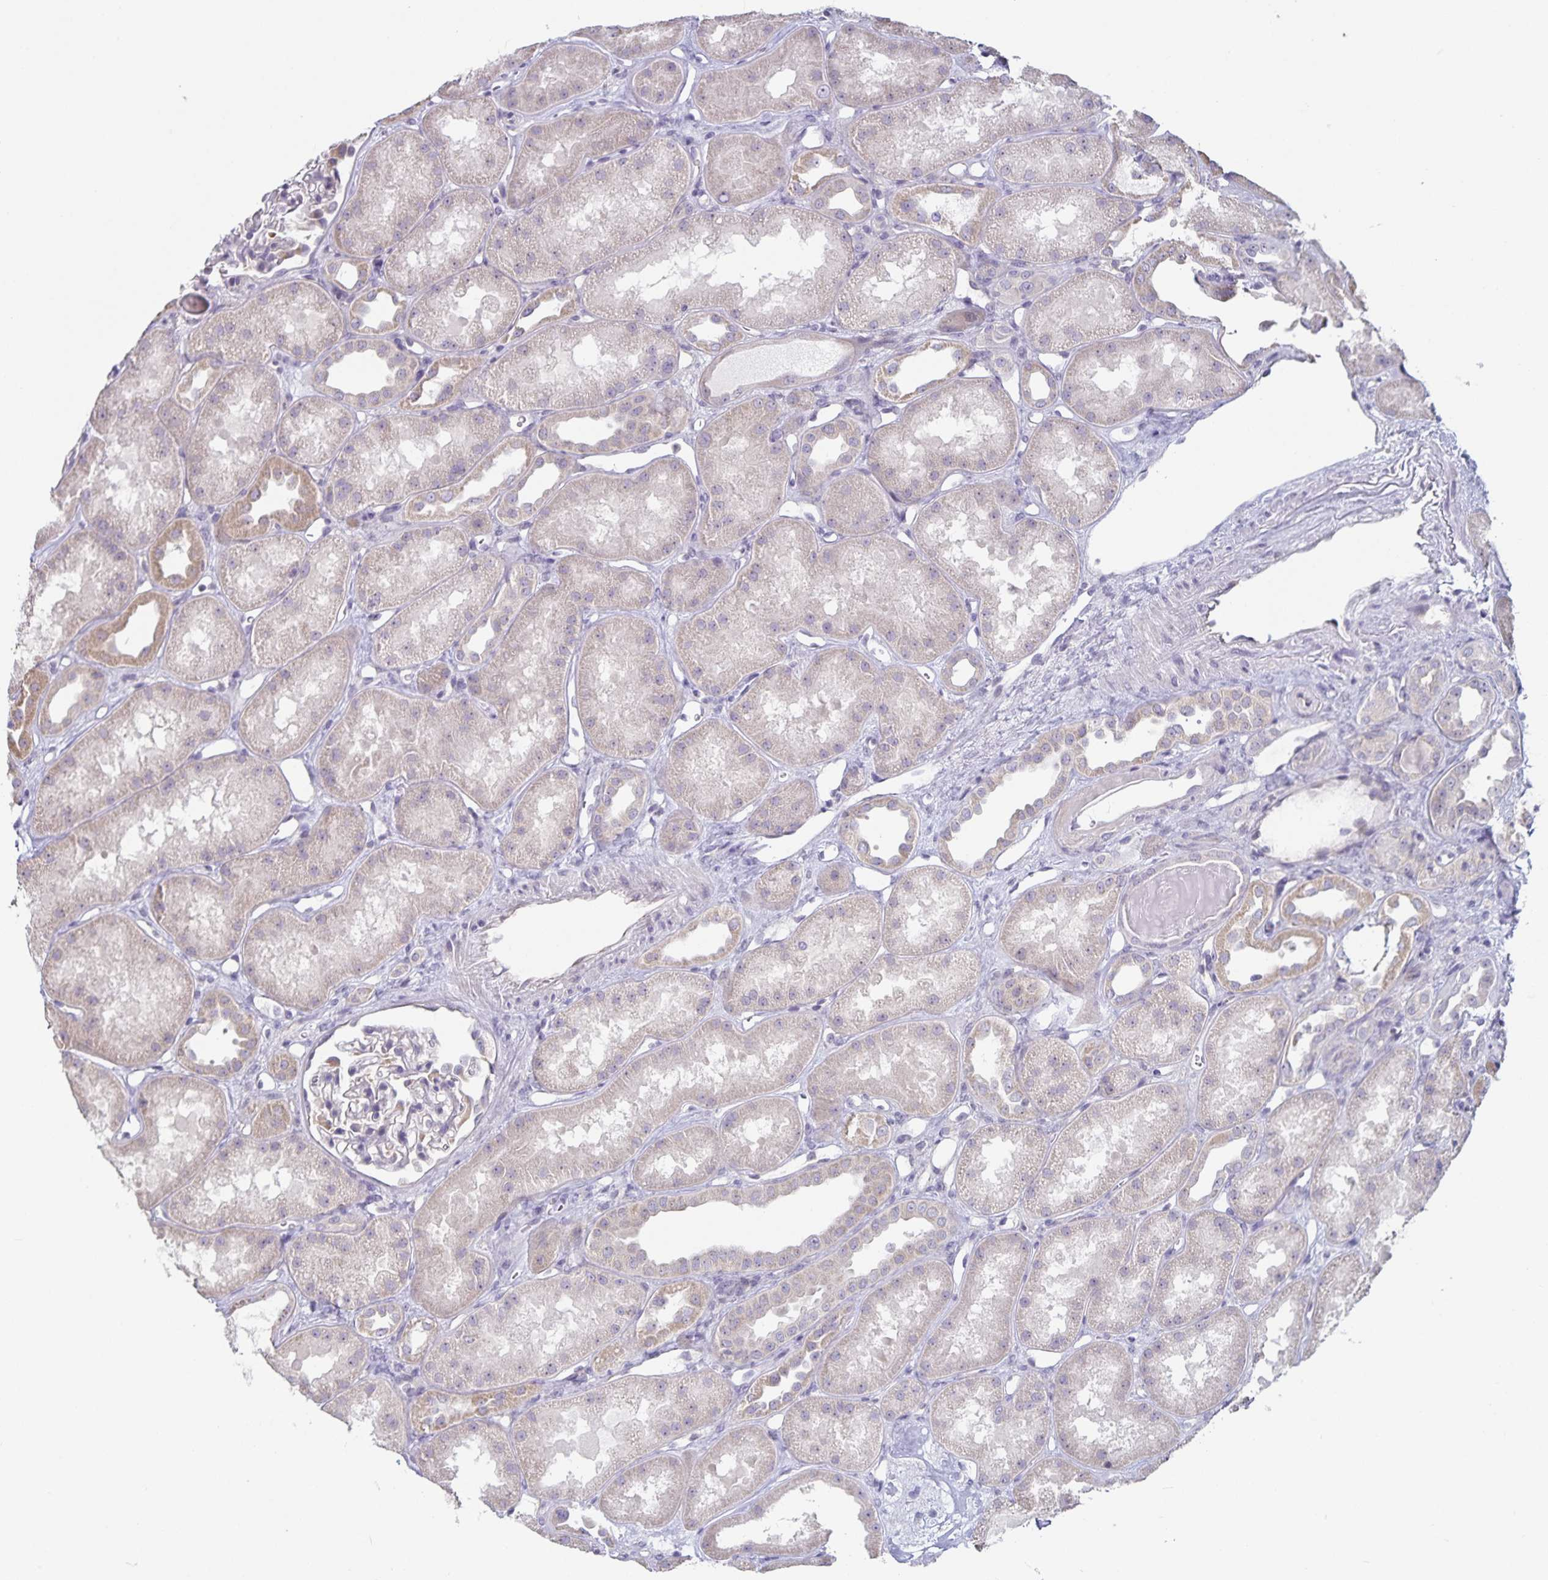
{"staining": {"intensity": "negative", "quantity": "none", "location": "none"}, "tissue": "kidney", "cell_type": "Cells in glomeruli", "image_type": "normal", "snomed": [{"axis": "morphology", "description": "Normal tissue, NOS"}, {"axis": "topography", "description": "Kidney"}], "caption": "A micrograph of human kidney is negative for staining in cells in glomeruli. (Stains: DAB IHC with hematoxylin counter stain, Microscopy: brightfield microscopy at high magnification).", "gene": "DNAH9", "patient": {"sex": "male", "age": 61}}